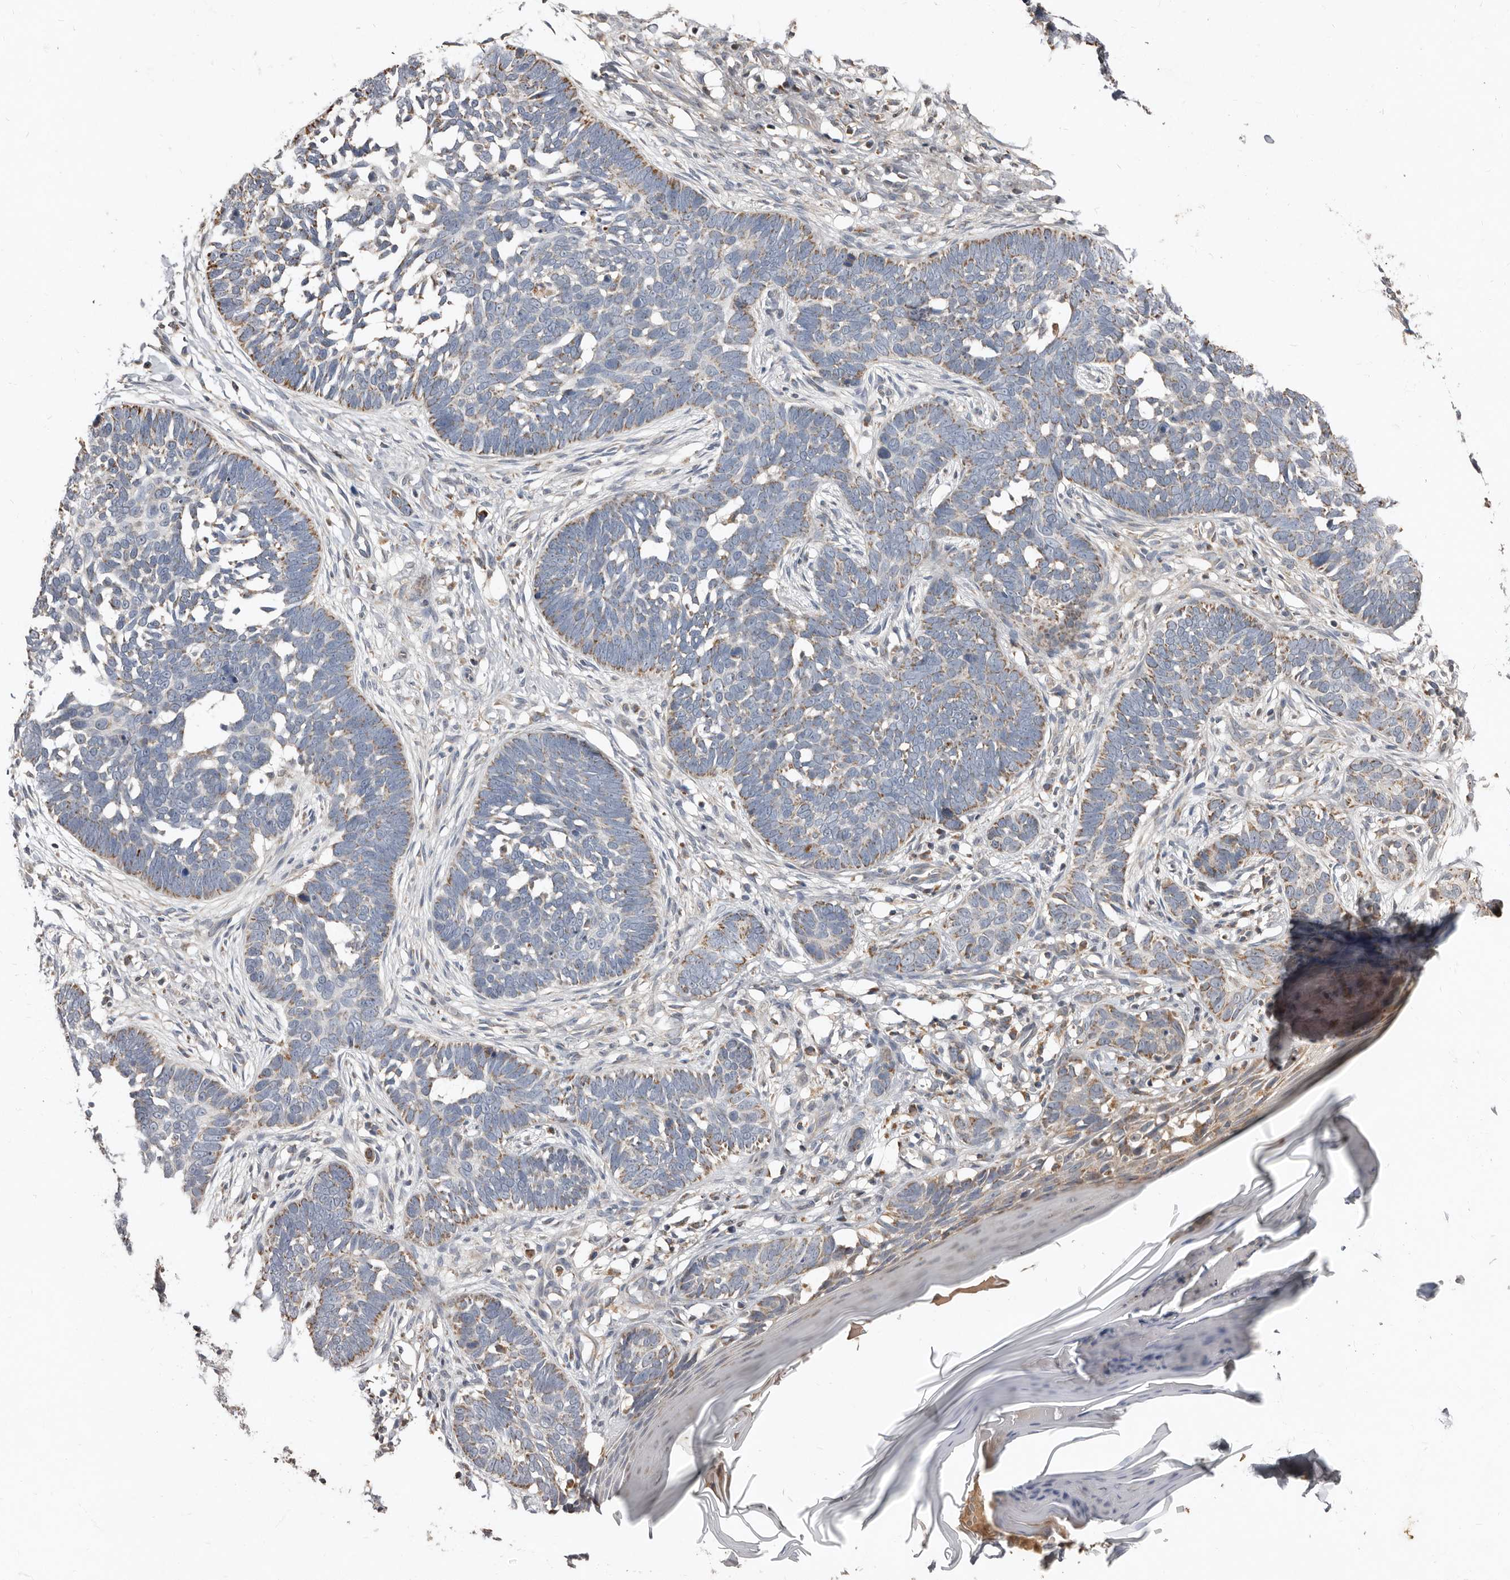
{"staining": {"intensity": "moderate", "quantity": "<25%", "location": "cytoplasmic/membranous"}, "tissue": "skin cancer", "cell_type": "Tumor cells", "image_type": "cancer", "snomed": [{"axis": "morphology", "description": "Normal tissue, NOS"}, {"axis": "morphology", "description": "Basal cell carcinoma"}, {"axis": "topography", "description": "Skin"}], "caption": "Immunohistochemical staining of human basal cell carcinoma (skin) demonstrates low levels of moderate cytoplasmic/membranous staining in about <25% of tumor cells.", "gene": "KIF26B", "patient": {"sex": "male", "age": 77}}